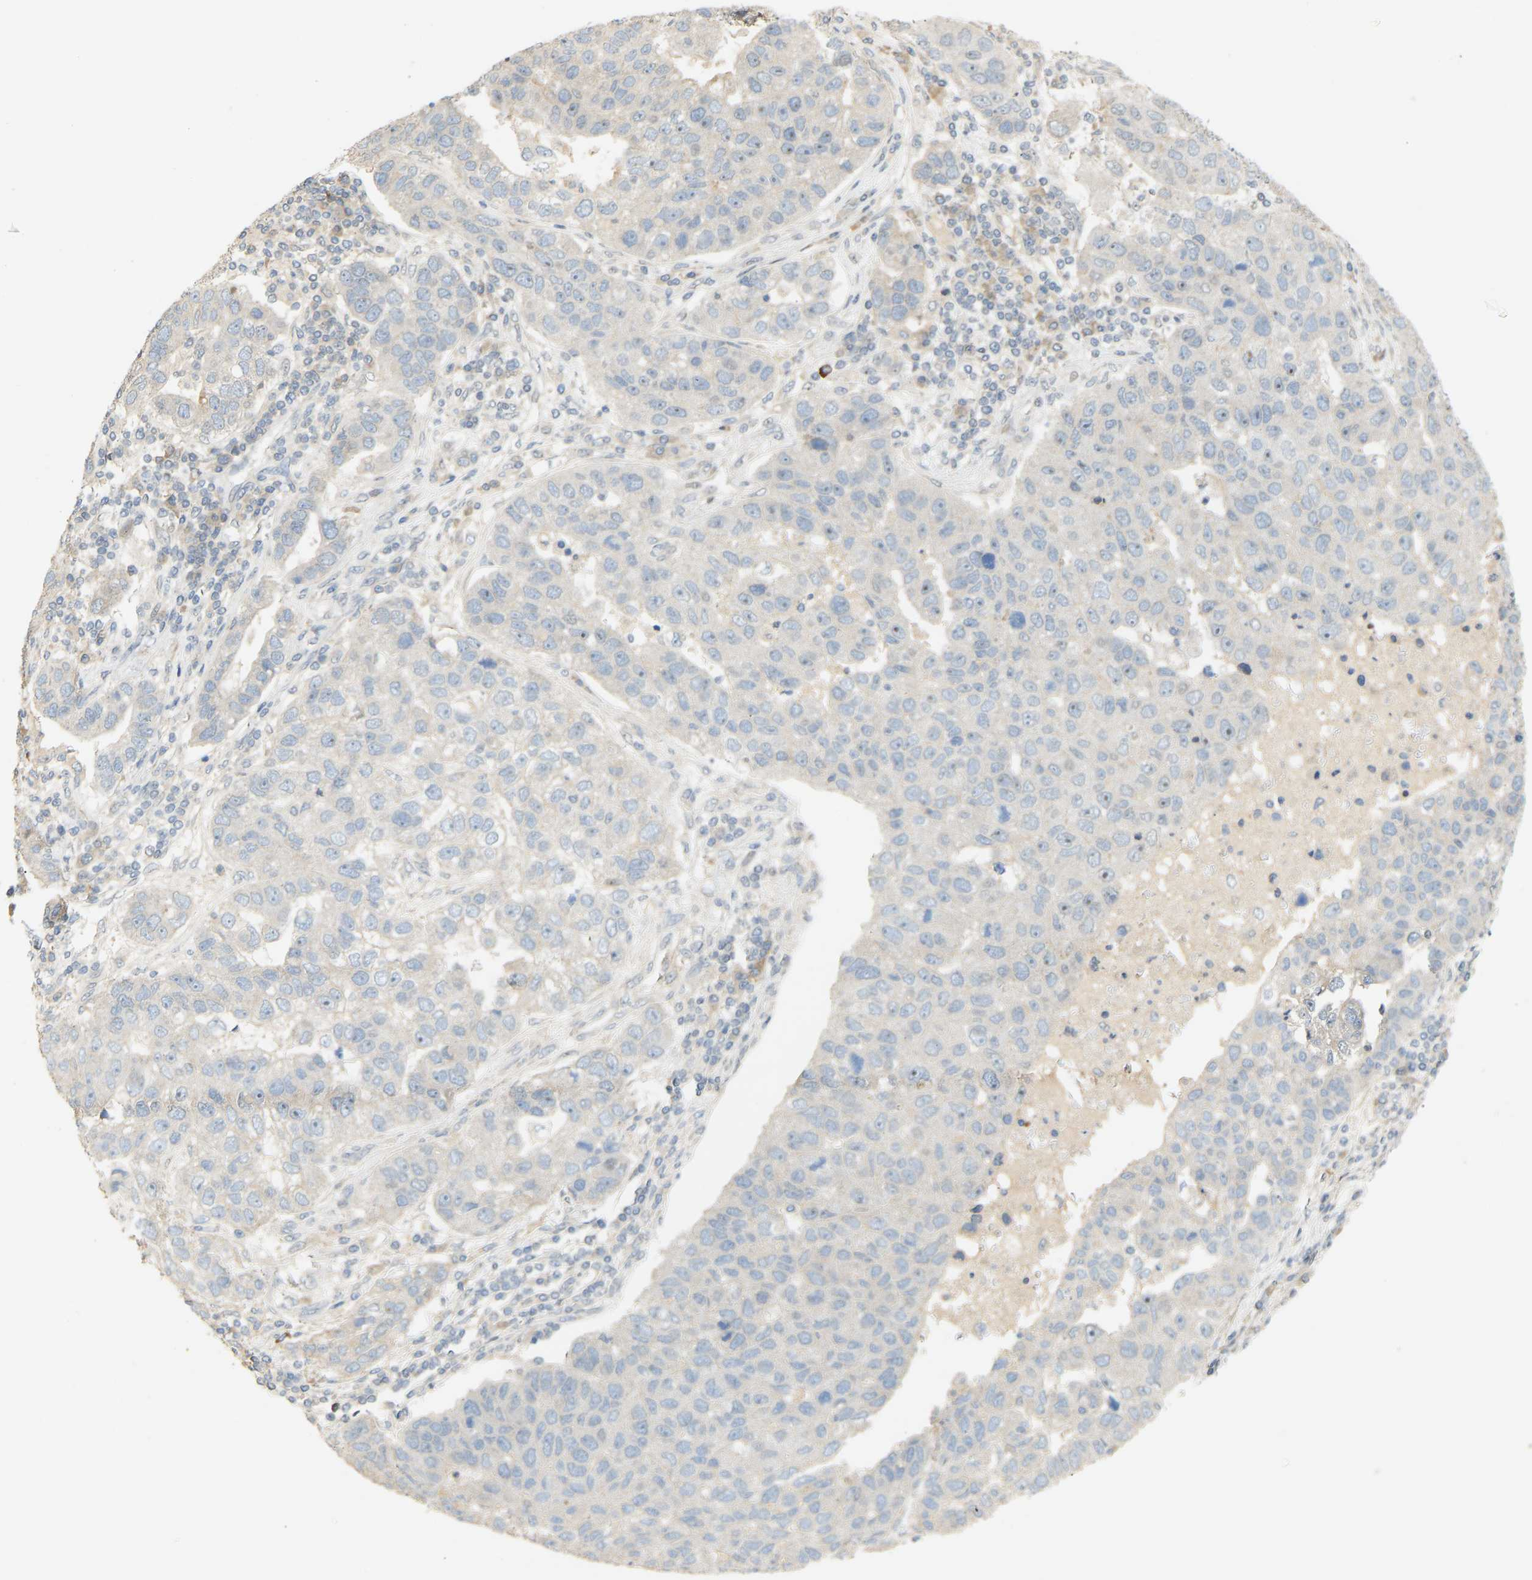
{"staining": {"intensity": "negative", "quantity": "none", "location": "none"}, "tissue": "pancreatic cancer", "cell_type": "Tumor cells", "image_type": "cancer", "snomed": [{"axis": "morphology", "description": "Adenocarcinoma, NOS"}, {"axis": "topography", "description": "Pancreas"}], "caption": "Tumor cells are negative for protein expression in human pancreatic cancer. Brightfield microscopy of IHC stained with DAB (brown) and hematoxylin (blue), captured at high magnification.", "gene": "PTPN4", "patient": {"sex": "female", "age": 61}}